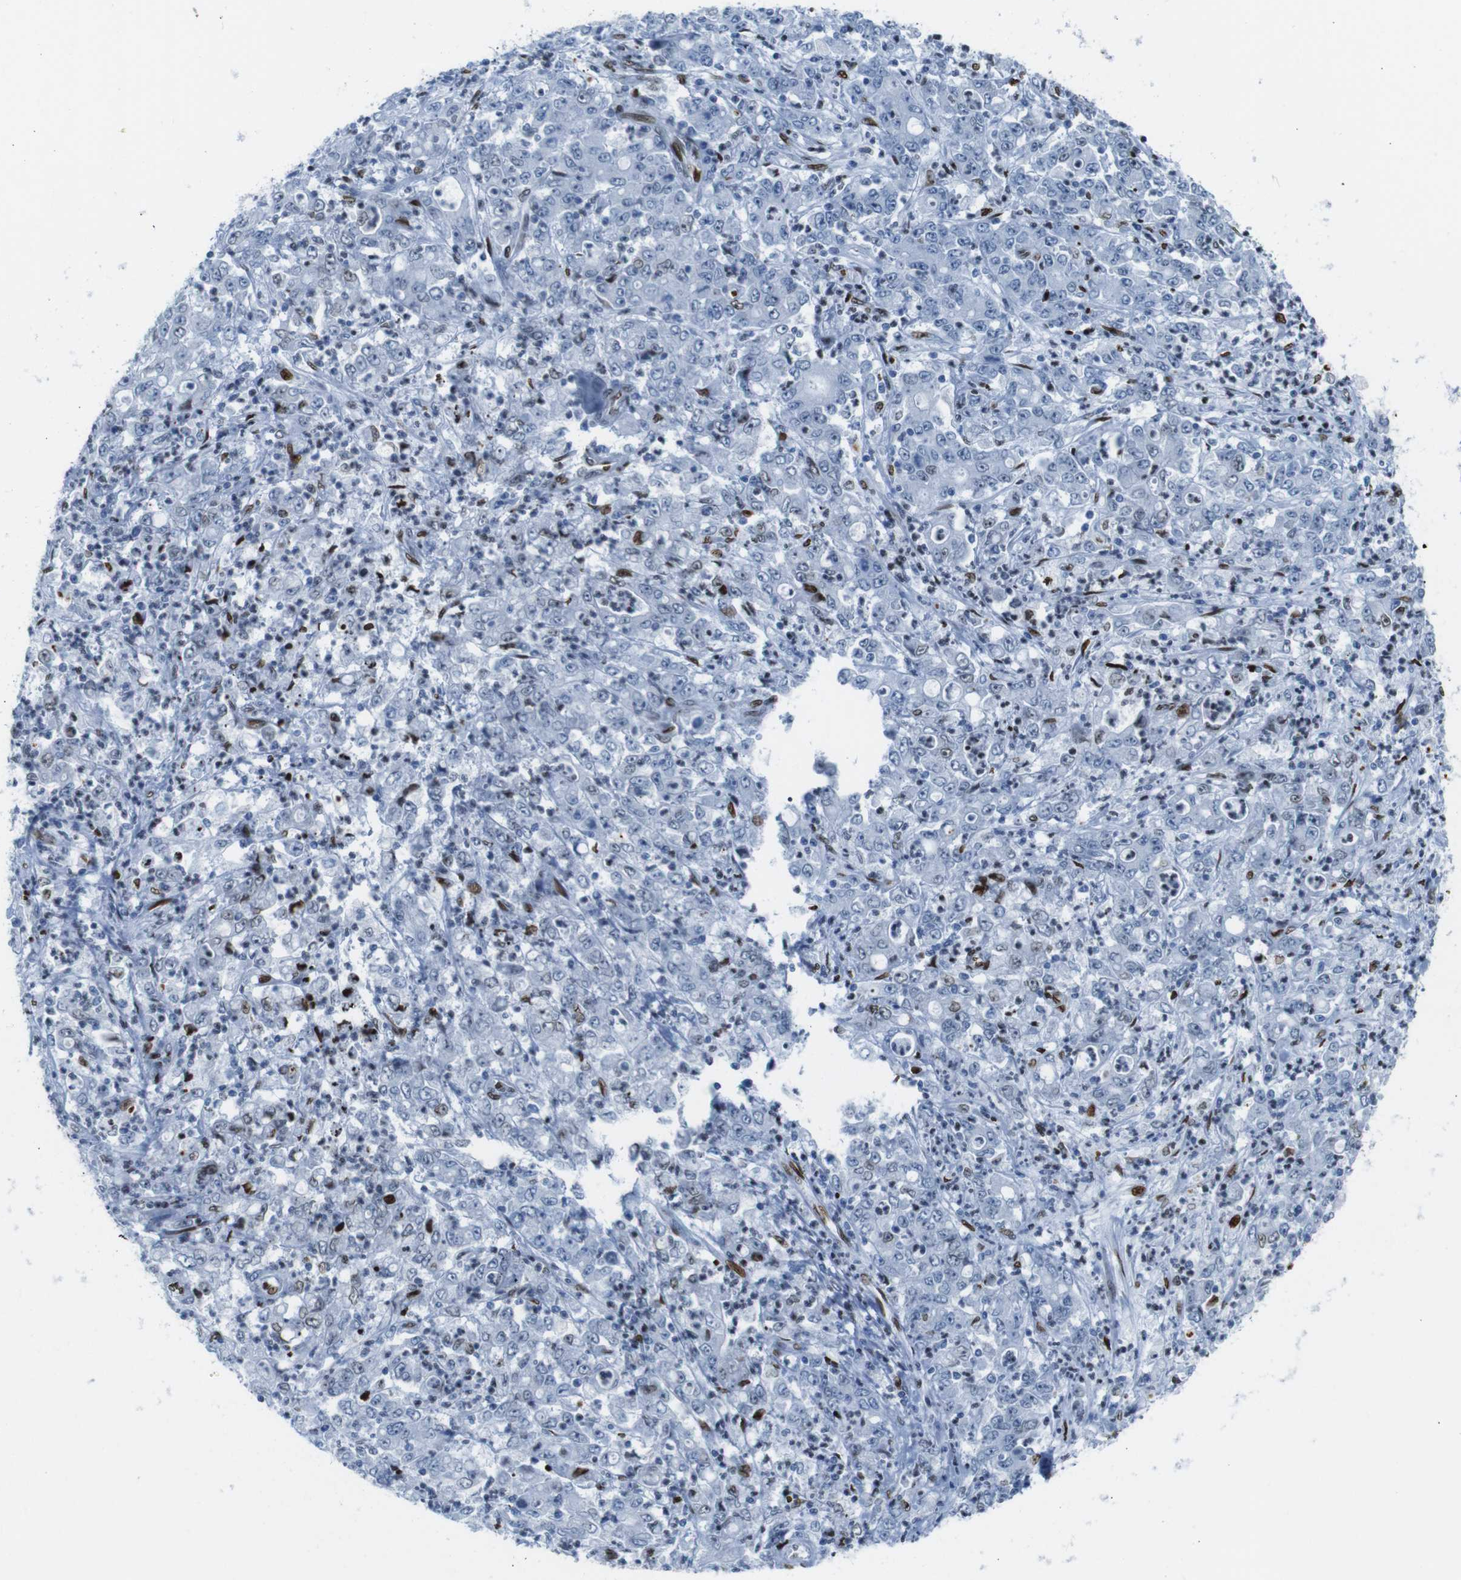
{"staining": {"intensity": "strong", "quantity": "<25%", "location": "nuclear"}, "tissue": "stomach cancer", "cell_type": "Tumor cells", "image_type": "cancer", "snomed": [{"axis": "morphology", "description": "Adenocarcinoma, NOS"}, {"axis": "topography", "description": "Stomach, lower"}], "caption": "Stomach cancer stained for a protein (brown) shows strong nuclear positive expression in about <25% of tumor cells.", "gene": "NPIPB15", "patient": {"sex": "female", "age": 71}}